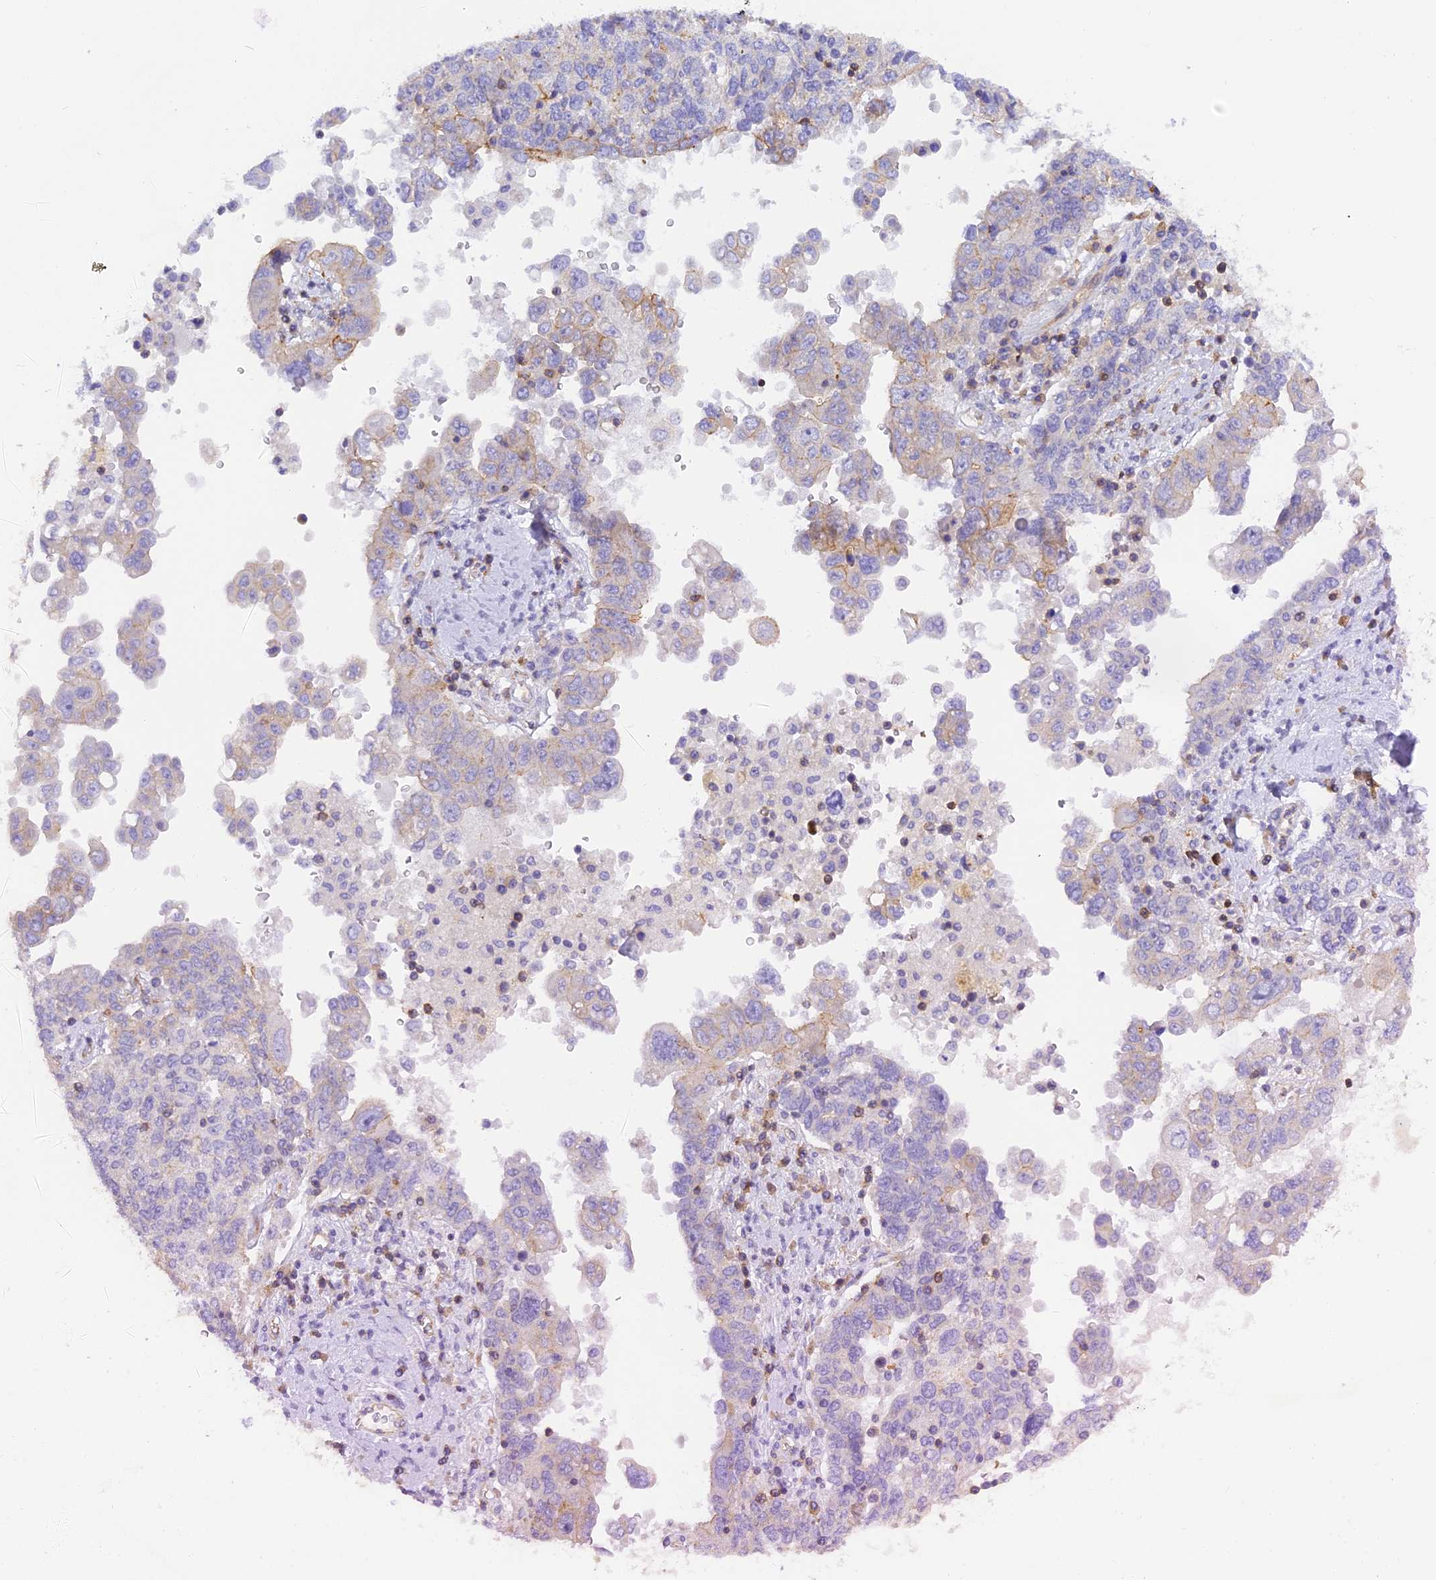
{"staining": {"intensity": "negative", "quantity": "none", "location": "none"}, "tissue": "ovarian cancer", "cell_type": "Tumor cells", "image_type": "cancer", "snomed": [{"axis": "morphology", "description": "Carcinoma, endometroid"}, {"axis": "topography", "description": "Ovary"}], "caption": "Photomicrograph shows no protein expression in tumor cells of ovarian cancer tissue.", "gene": "FAM193A", "patient": {"sex": "female", "age": 62}}